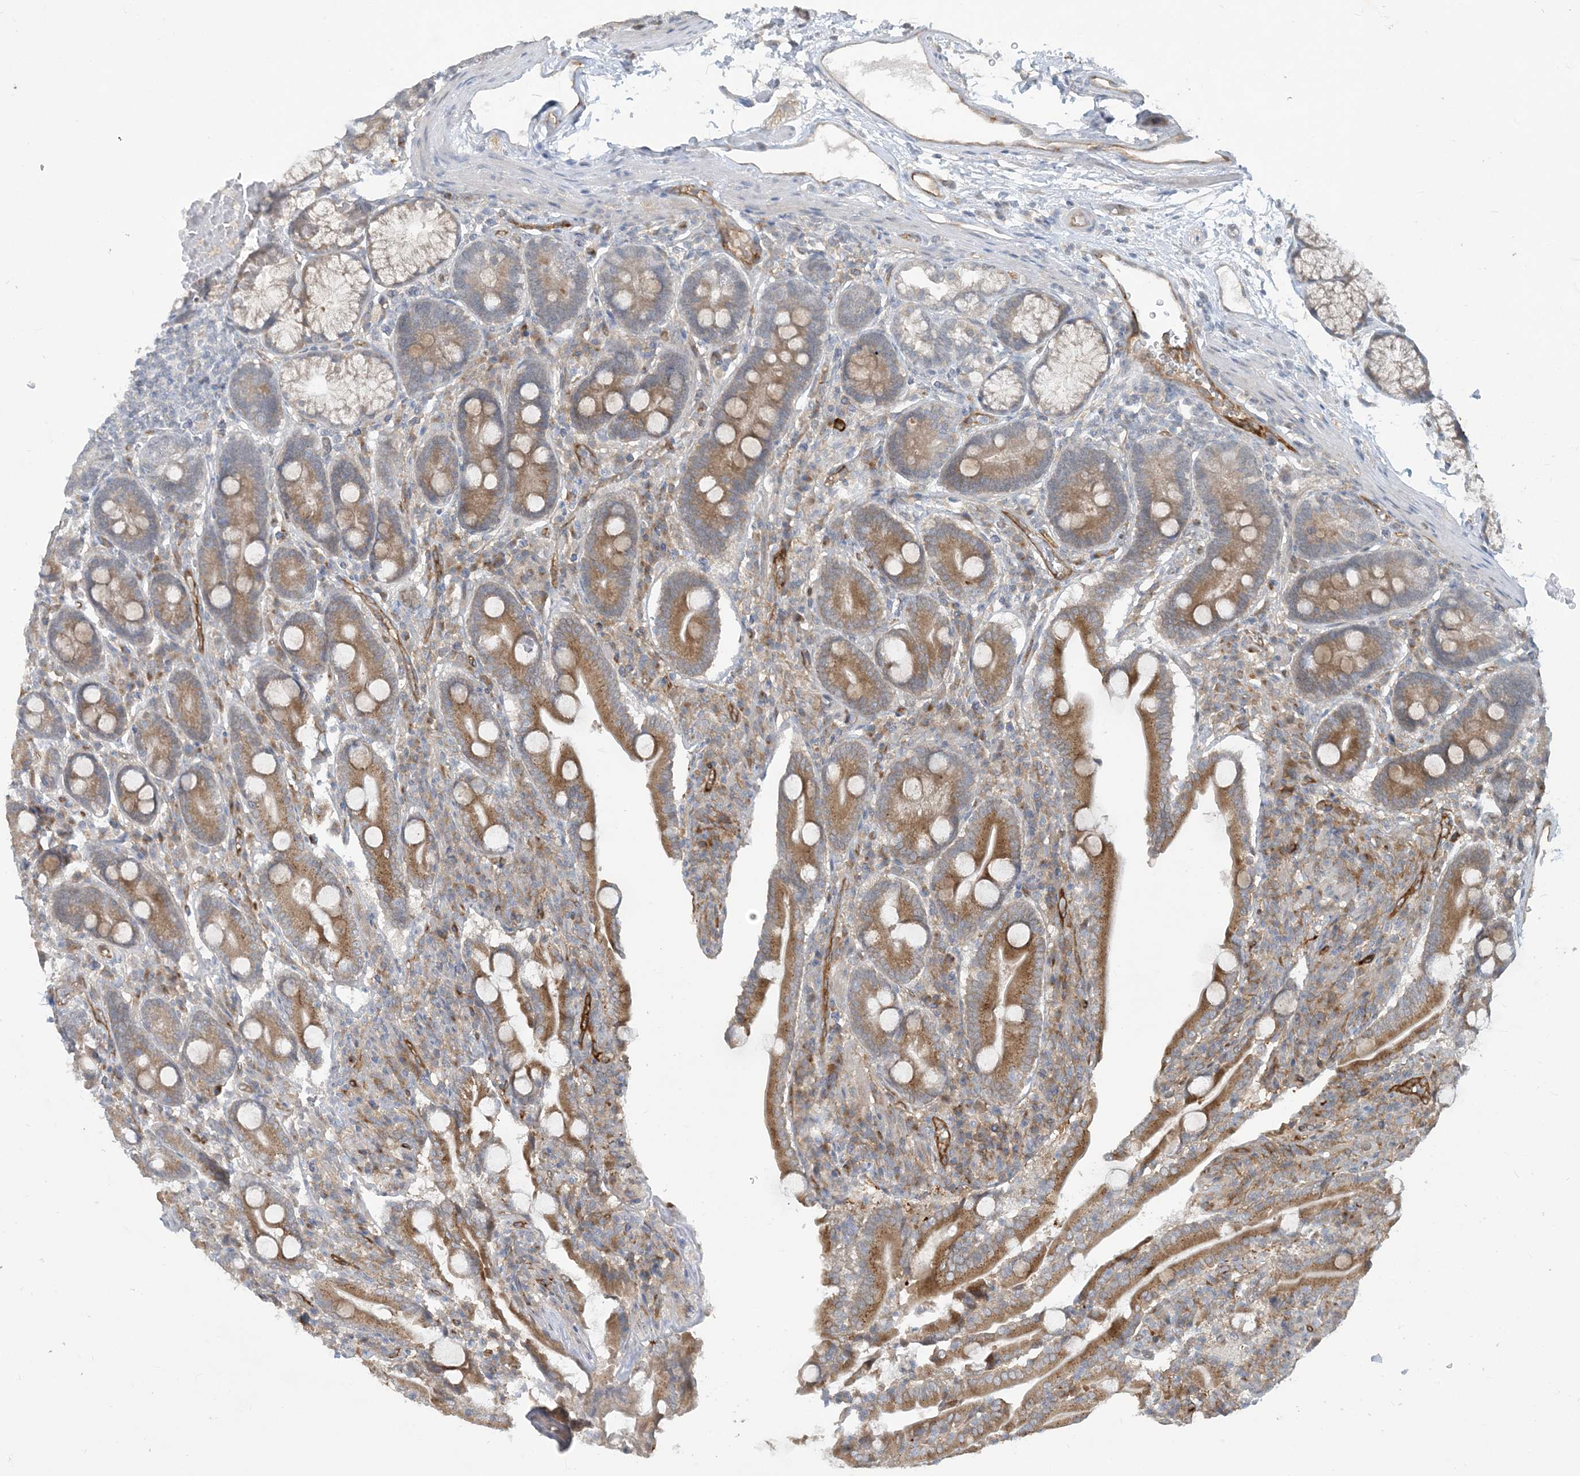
{"staining": {"intensity": "moderate", "quantity": ">75%", "location": "cytoplasmic/membranous"}, "tissue": "duodenum", "cell_type": "Glandular cells", "image_type": "normal", "snomed": [{"axis": "morphology", "description": "Normal tissue, NOS"}, {"axis": "topography", "description": "Duodenum"}], "caption": "Immunohistochemistry (IHC) (DAB) staining of benign duodenum displays moderate cytoplasmic/membranous protein positivity in approximately >75% of glandular cells. (brown staining indicates protein expression, while blue staining denotes nuclei).", "gene": "CDS1", "patient": {"sex": "male", "age": 35}}